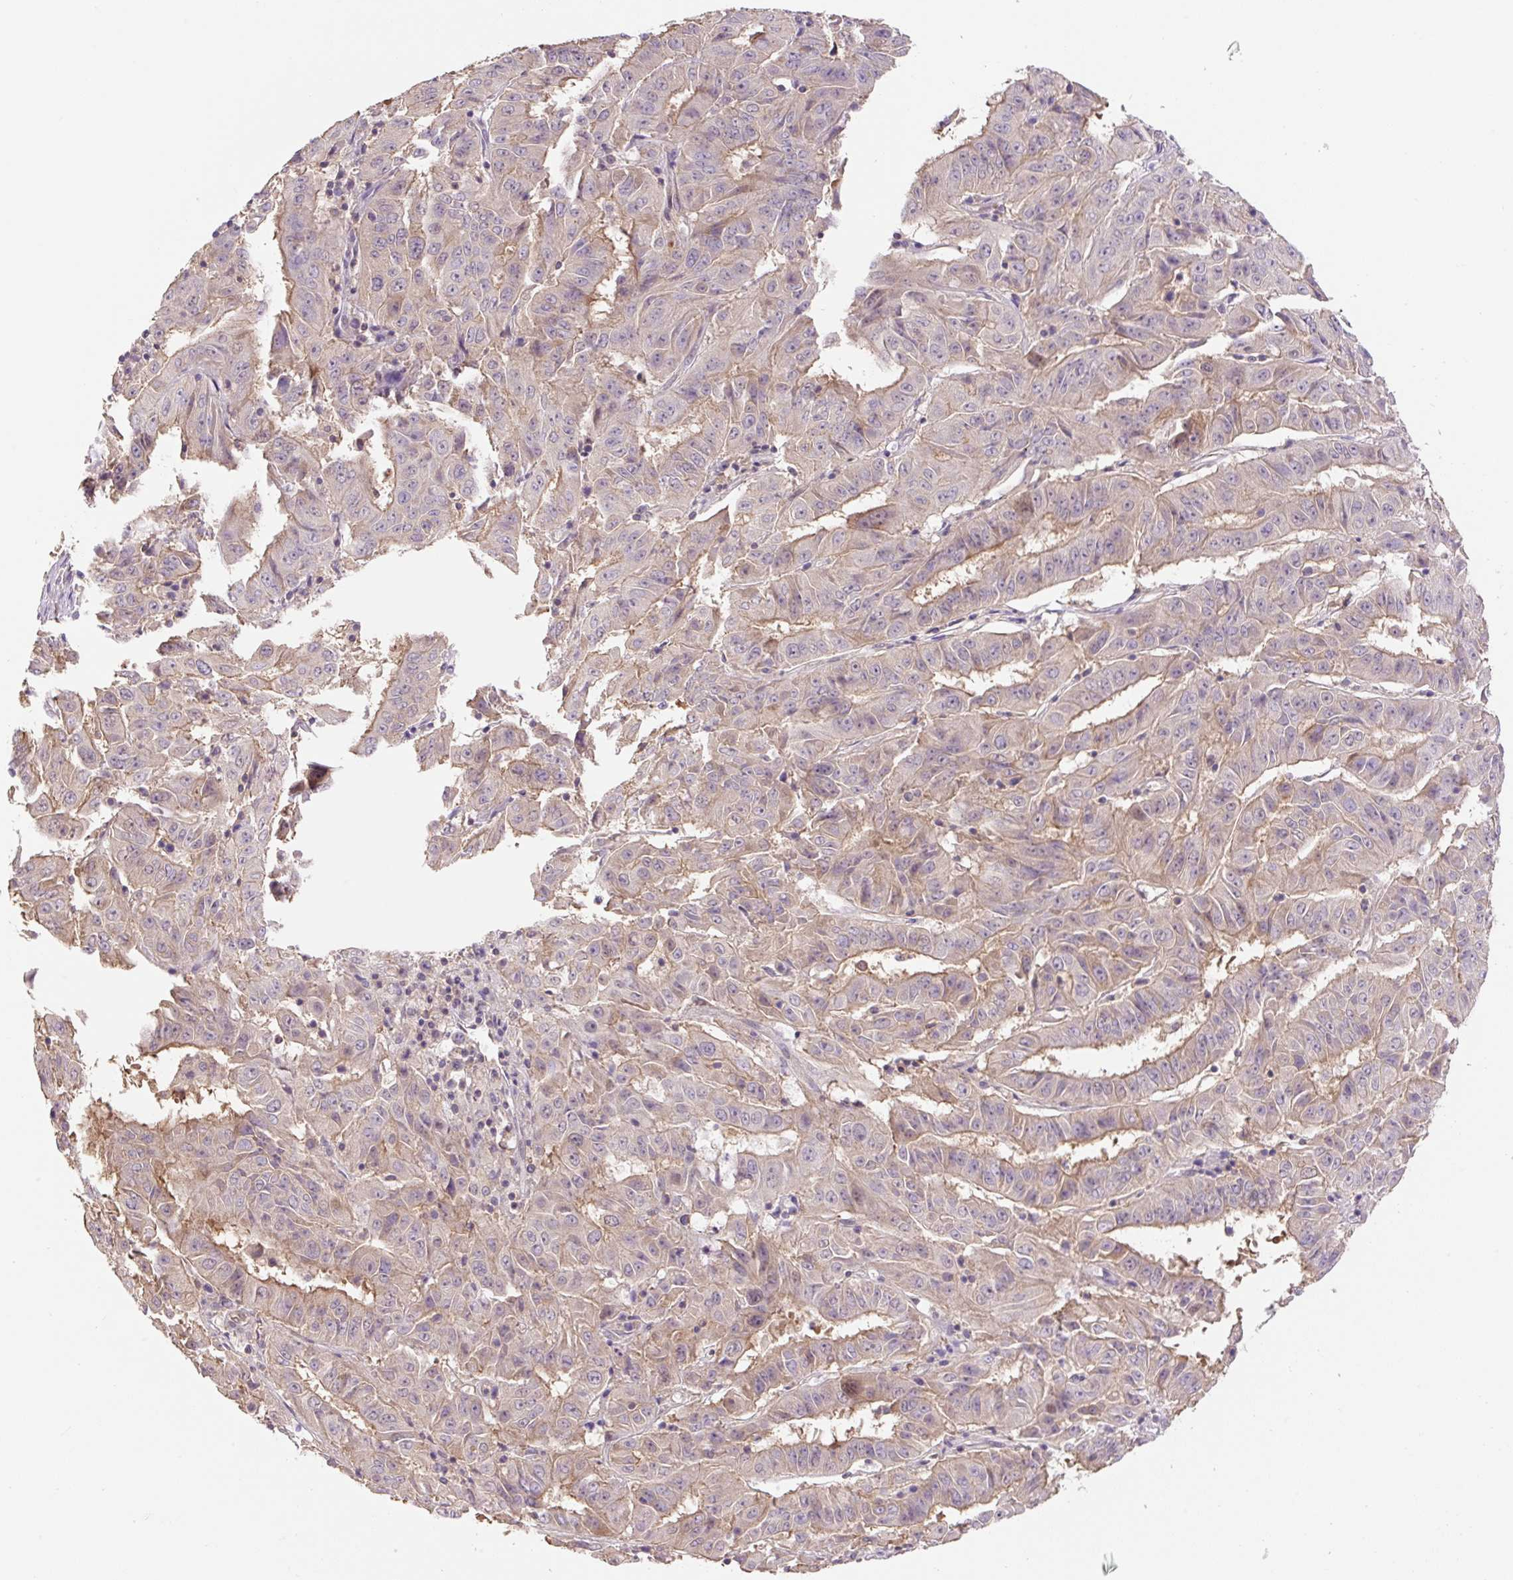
{"staining": {"intensity": "moderate", "quantity": "25%-75%", "location": "cytoplasmic/membranous"}, "tissue": "pancreatic cancer", "cell_type": "Tumor cells", "image_type": "cancer", "snomed": [{"axis": "morphology", "description": "Adenocarcinoma, NOS"}, {"axis": "topography", "description": "Pancreas"}], "caption": "Moderate cytoplasmic/membranous staining for a protein is appreciated in approximately 25%-75% of tumor cells of adenocarcinoma (pancreatic) using immunohistochemistry.", "gene": "COX8A", "patient": {"sex": "male", "age": 63}}